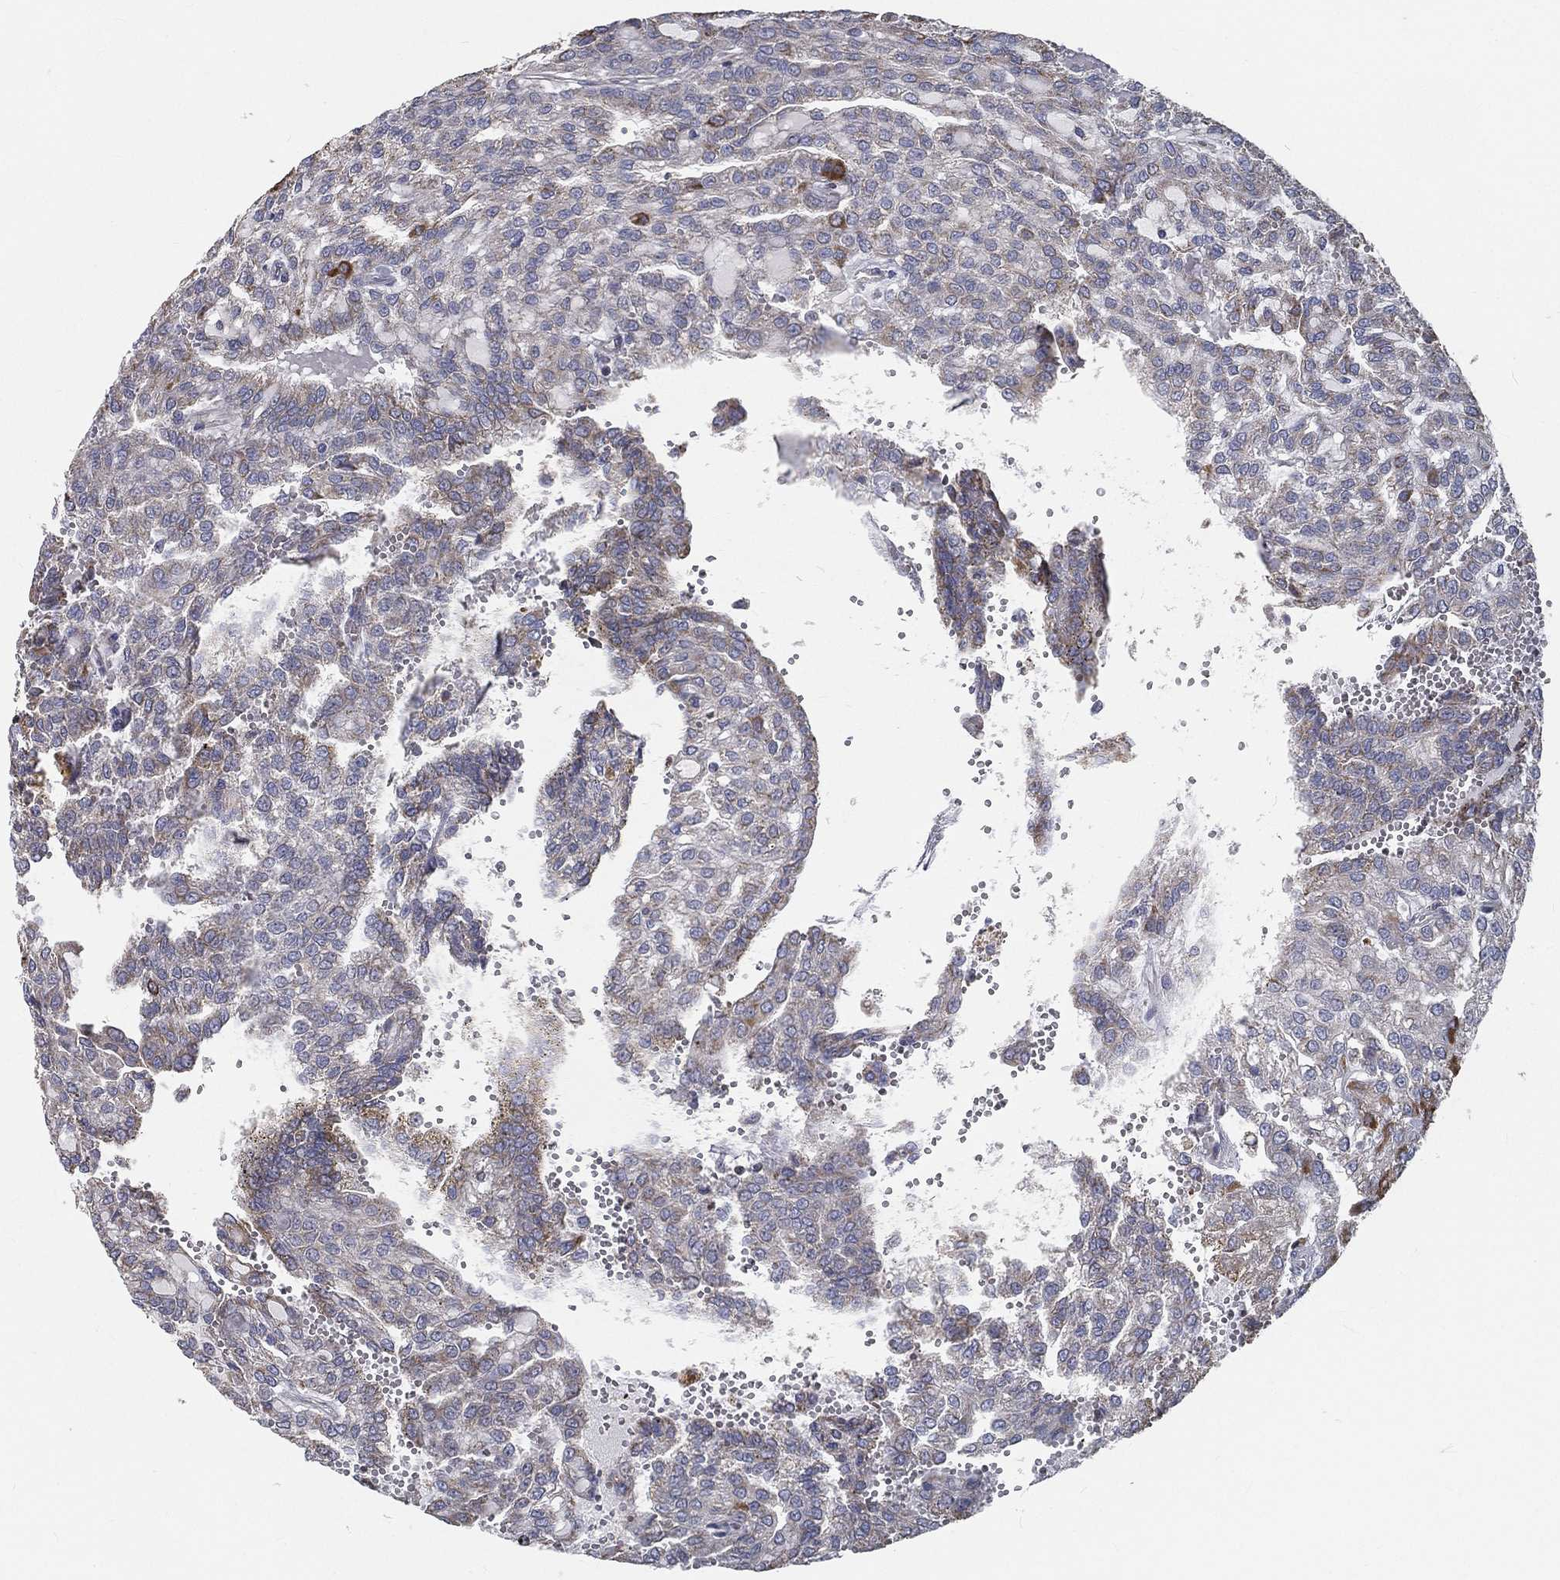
{"staining": {"intensity": "weak", "quantity": "<25%", "location": "cytoplasmic/membranous"}, "tissue": "renal cancer", "cell_type": "Tumor cells", "image_type": "cancer", "snomed": [{"axis": "morphology", "description": "Adenocarcinoma, NOS"}, {"axis": "topography", "description": "Kidney"}], "caption": "Image shows no protein positivity in tumor cells of renal cancer (adenocarcinoma) tissue.", "gene": "HADH", "patient": {"sex": "male", "age": 63}}